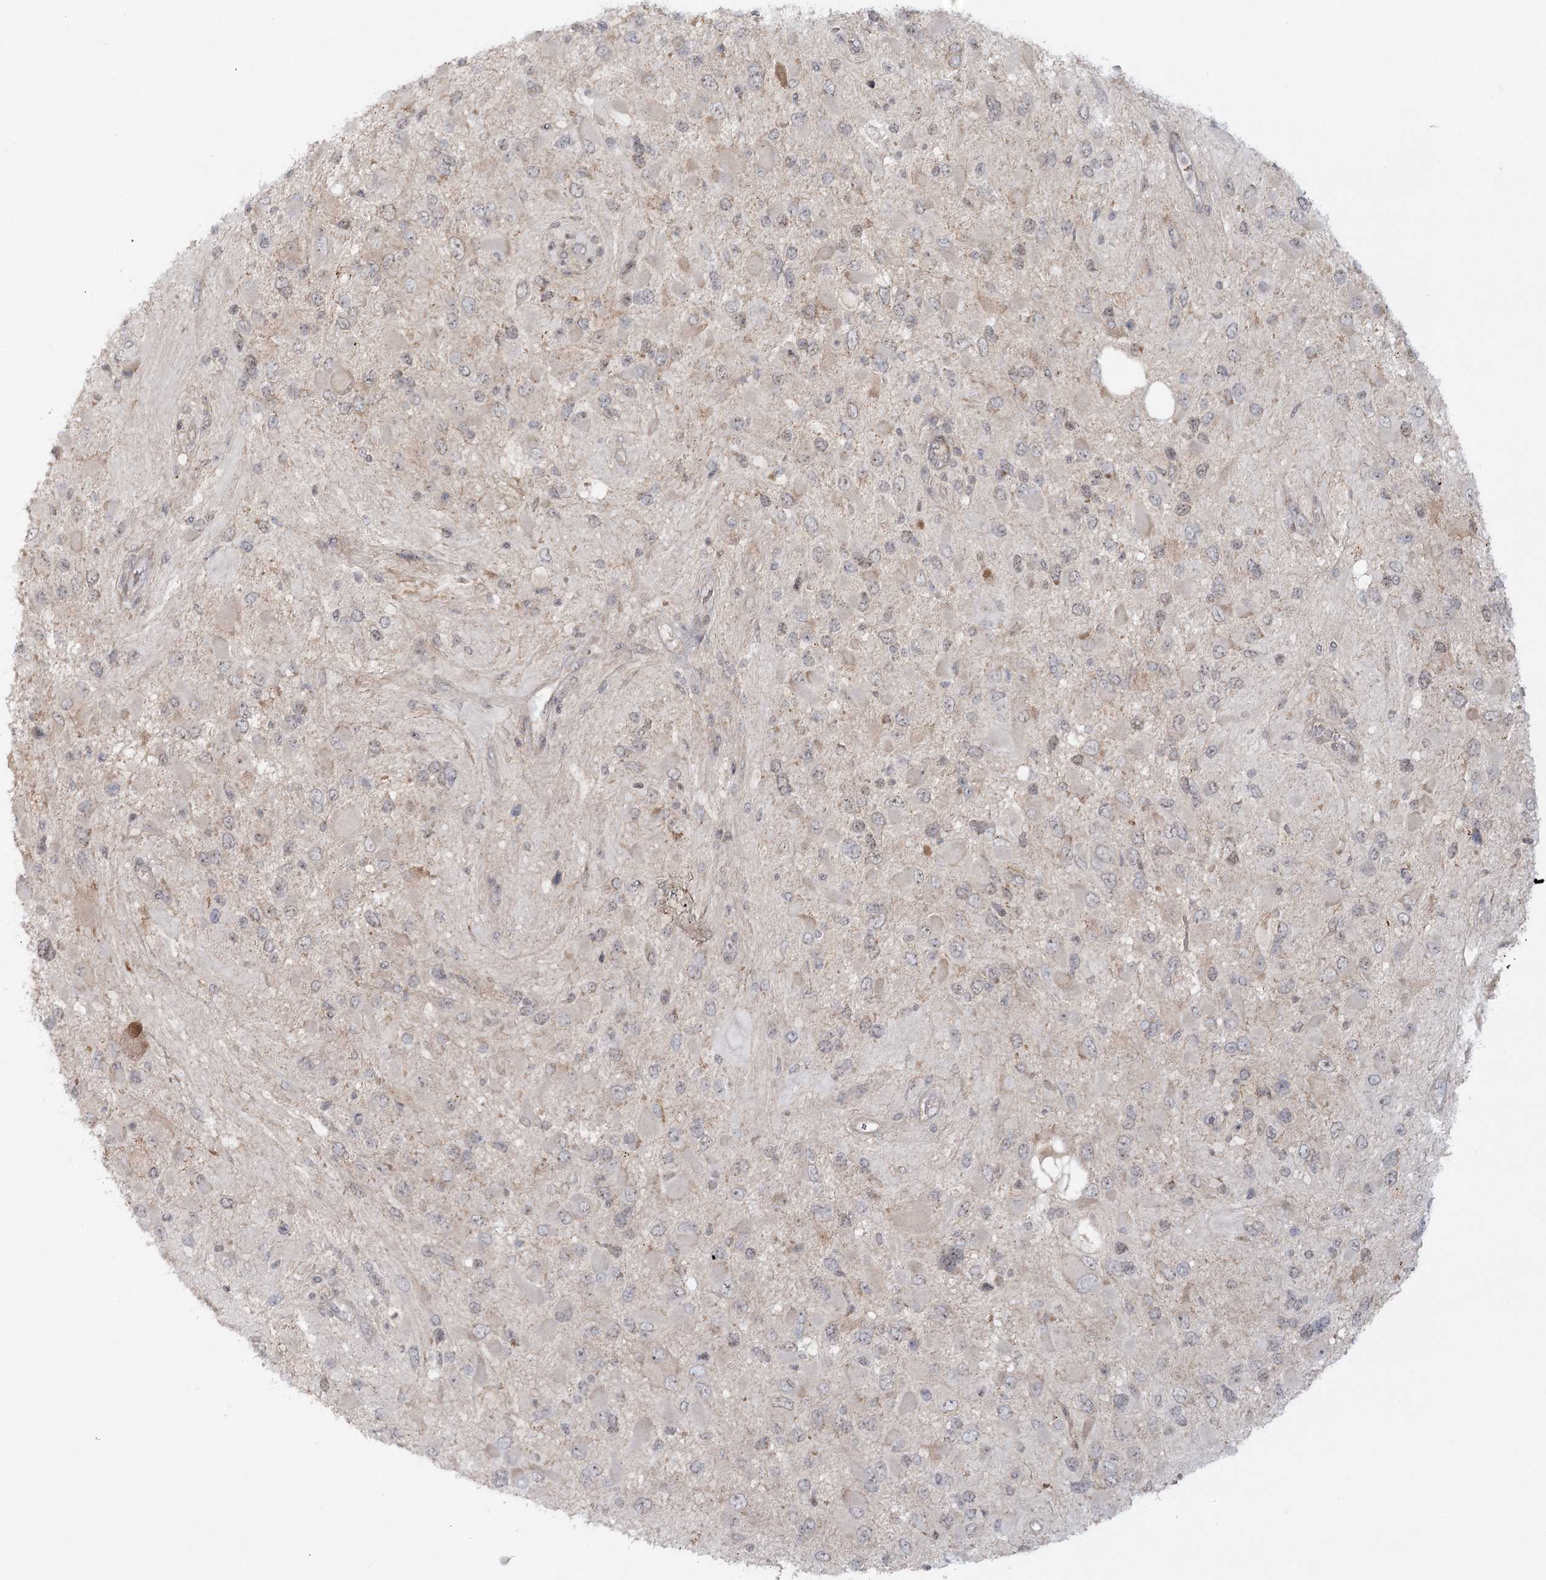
{"staining": {"intensity": "negative", "quantity": "none", "location": "none"}, "tissue": "glioma", "cell_type": "Tumor cells", "image_type": "cancer", "snomed": [{"axis": "morphology", "description": "Glioma, malignant, High grade"}, {"axis": "topography", "description": "Brain"}], "caption": "Tumor cells show no significant protein expression in malignant high-grade glioma.", "gene": "SH2D3A", "patient": {"sex": "male", "age": 53}}